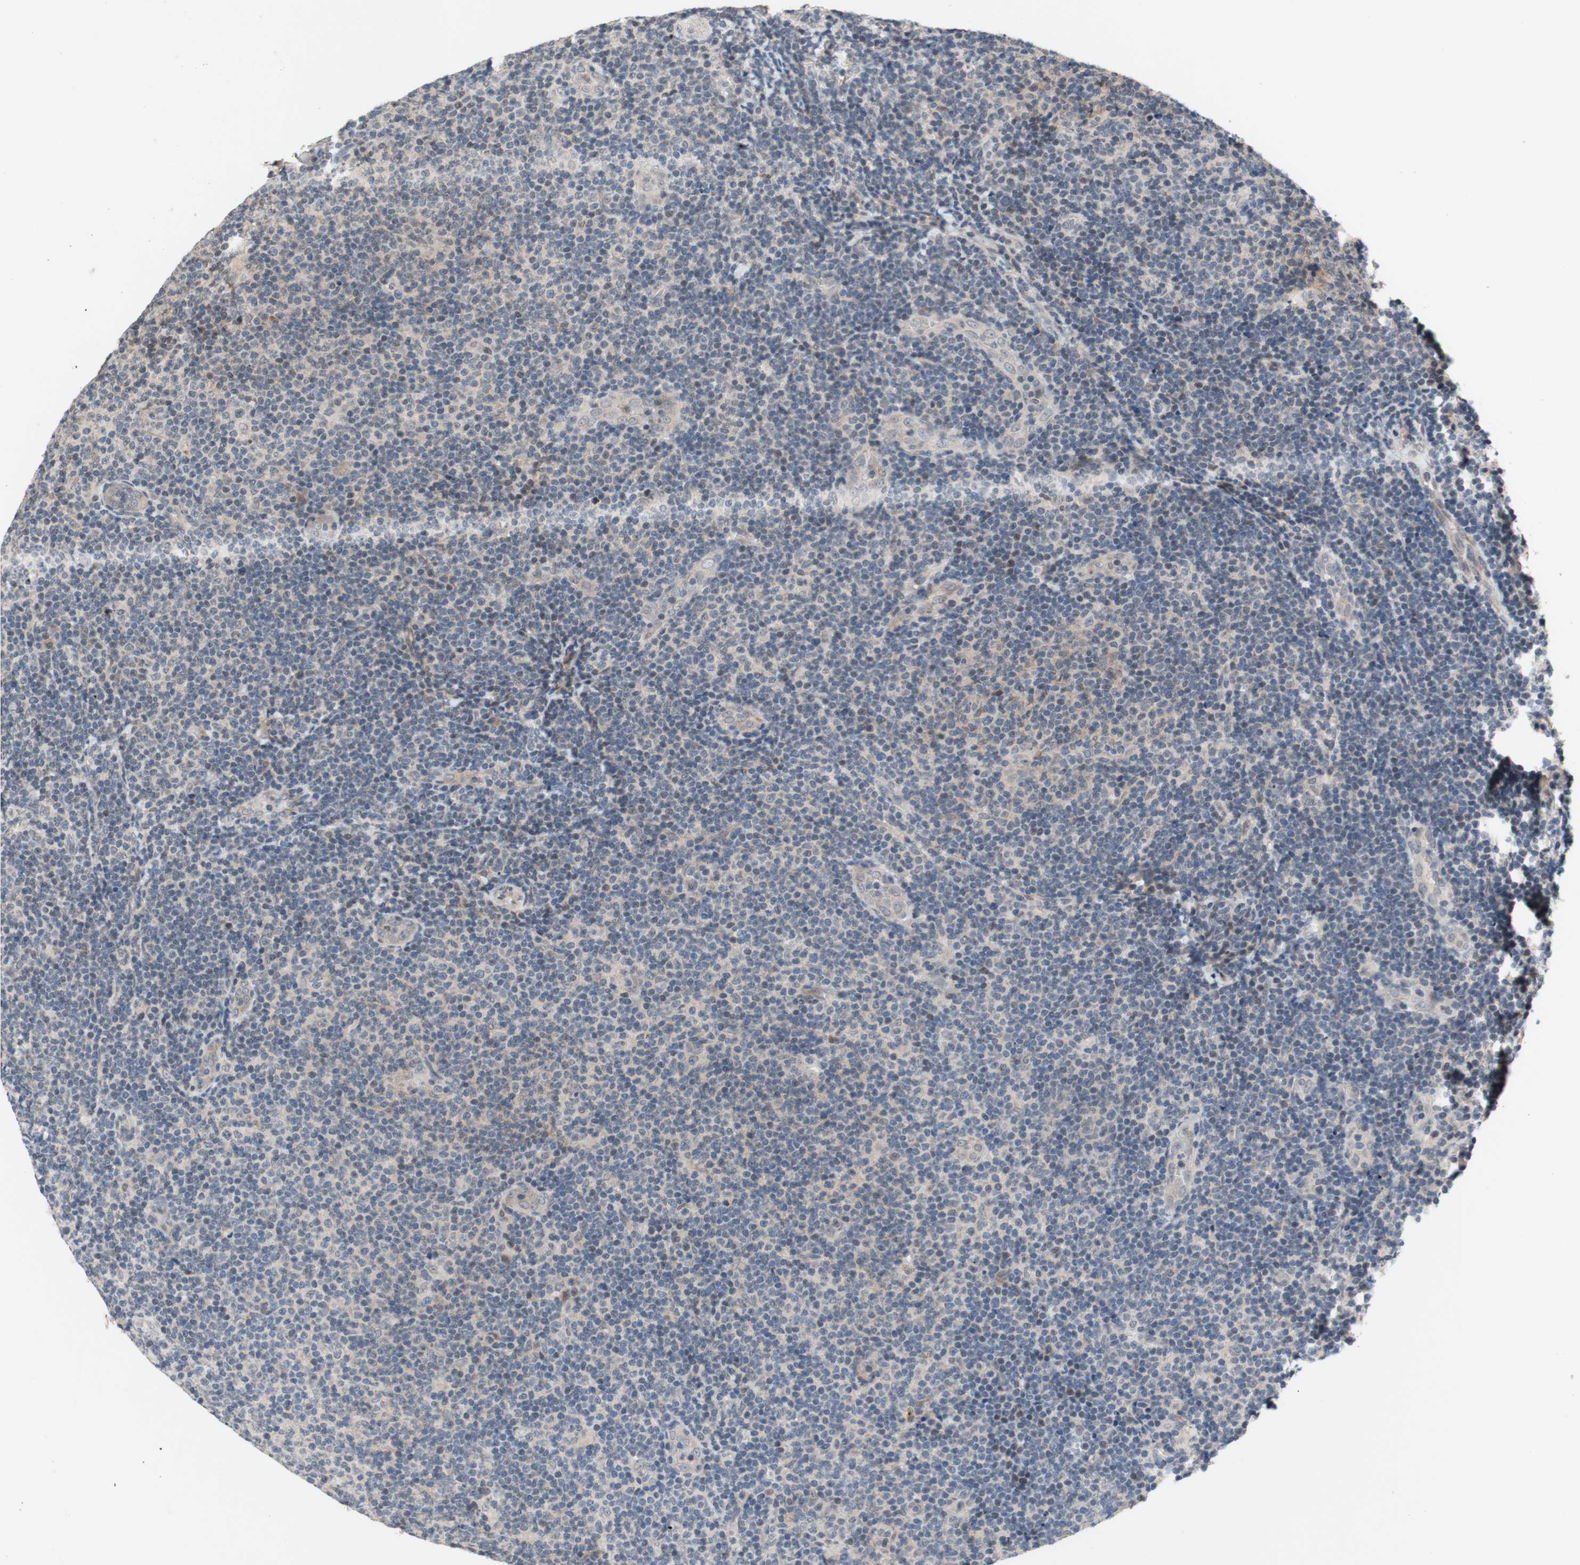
{"staining": {"intensity": "negative", "quantity": "none", "location": "none"}, "tissue": "lymphoma", "cell_type": "Tumor cells", "image_type": "cancer", "snomed": [{"axis": "morphology", "description": "Malignant lymphoma, non-Hodgkin's type, Low grade"}, {"axis": "topography", "description": "Lymph node"}], "caption": "Human lymphoma stained for a protein using immunohistochemistry (IHC) shows no staining in tumor cells.", "gene": "CD55", "patient": {"sex": "male", "age": 83}}